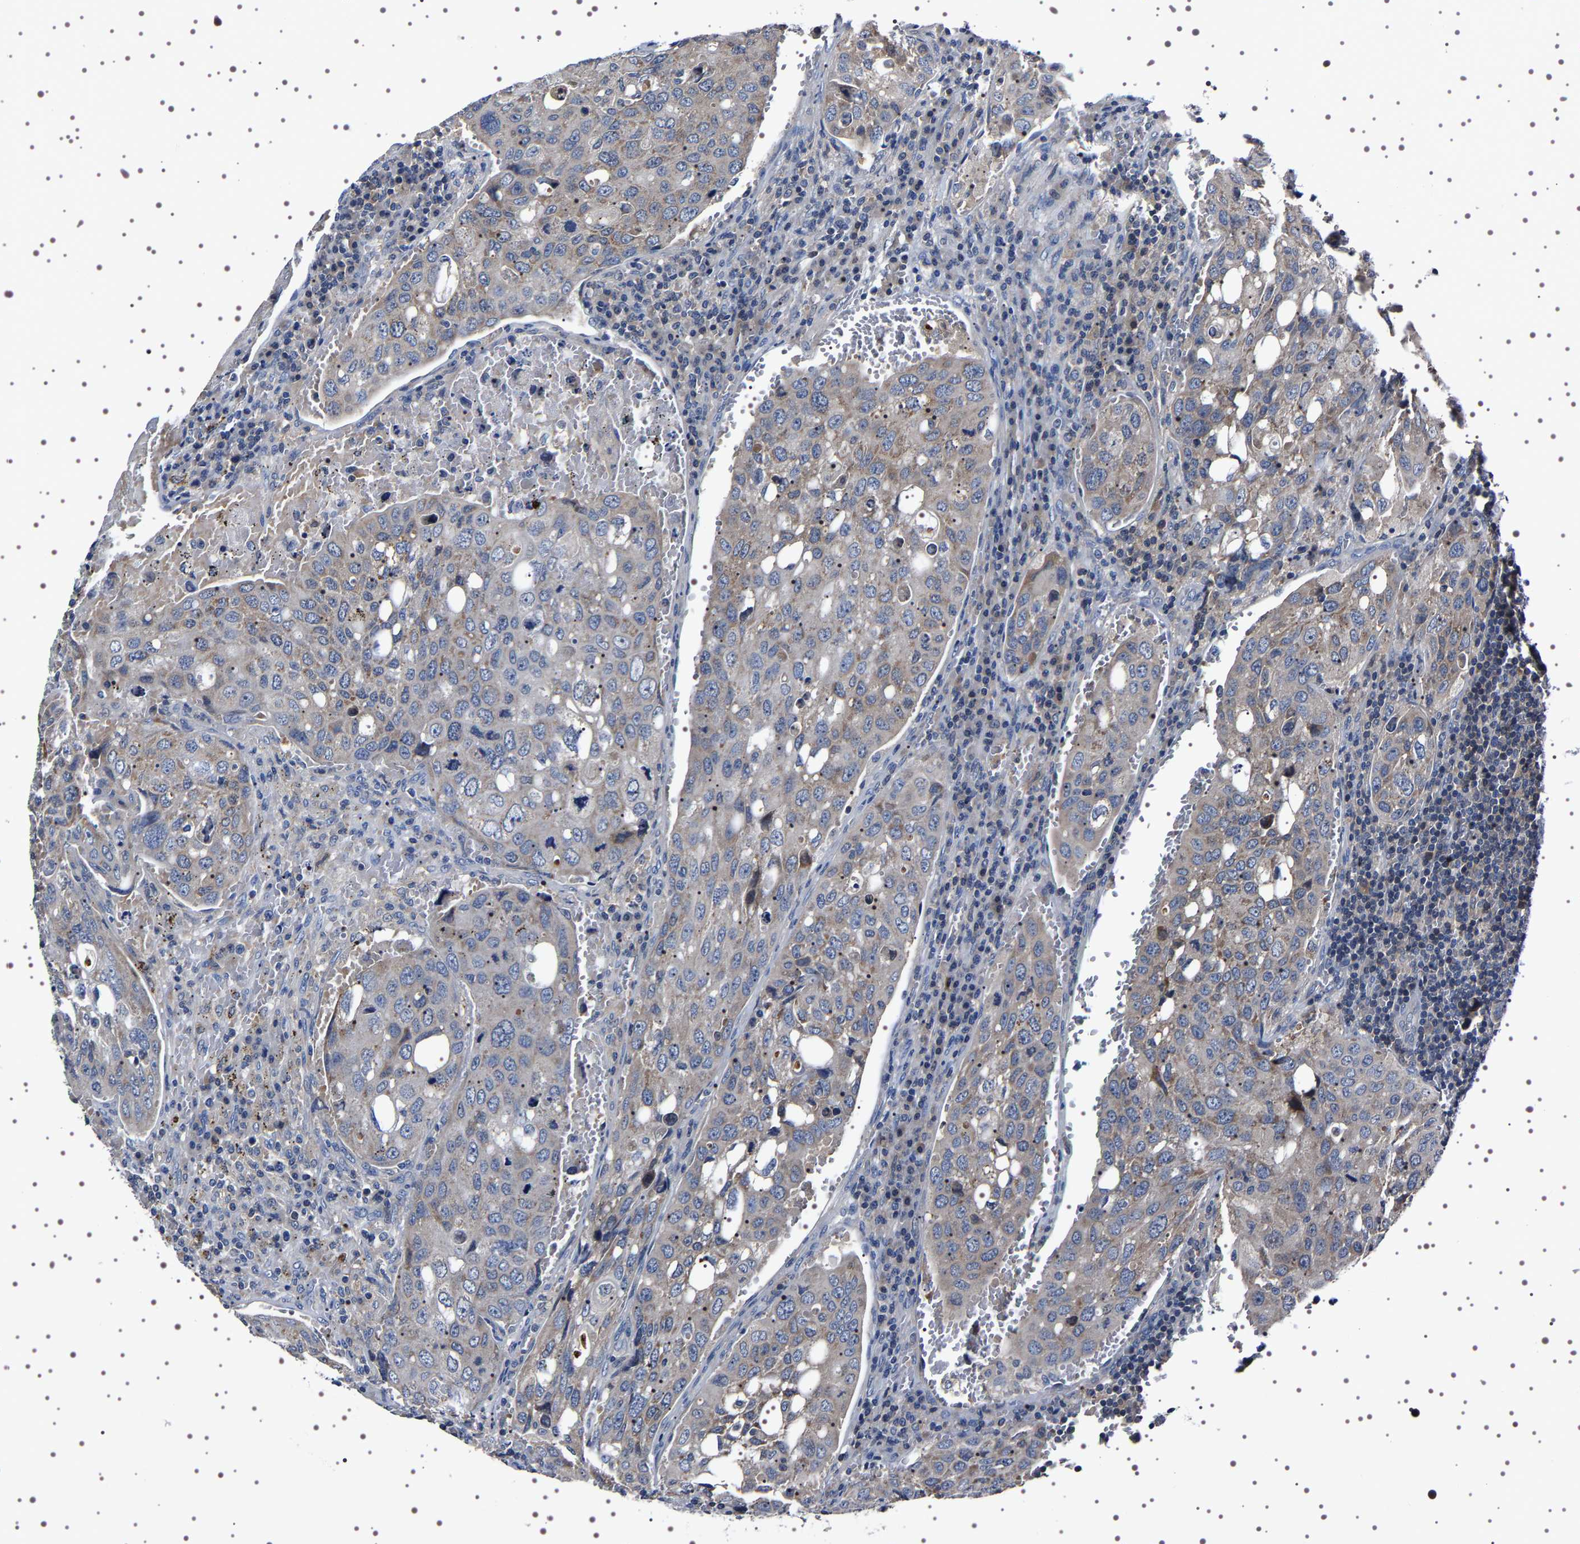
{"staining": {"intensity": "weak", "quantity": "25%-75%", "location": "cytoplasmic/membranous"}, "tissue": "urothelial cancer", "cell_type": "Tumor cells", "image_type": "cancer", "snomed": [{"axis": "morphology", "description": "Urothelial carcinoma, High grade"}, {"axis": "topography", "description": "Lymph node"}, {"axis": "topography", "description": "Urinary bladder"}], "caption": "Weak cytoplasmic/membranous positivity is present in about 25%-75% of tumor cells in urothelial carcinoma (high-grade). Nuclei are stained in blue.", "gene": "TARBP1", "patient": {"sex": "male", "age": 51}}